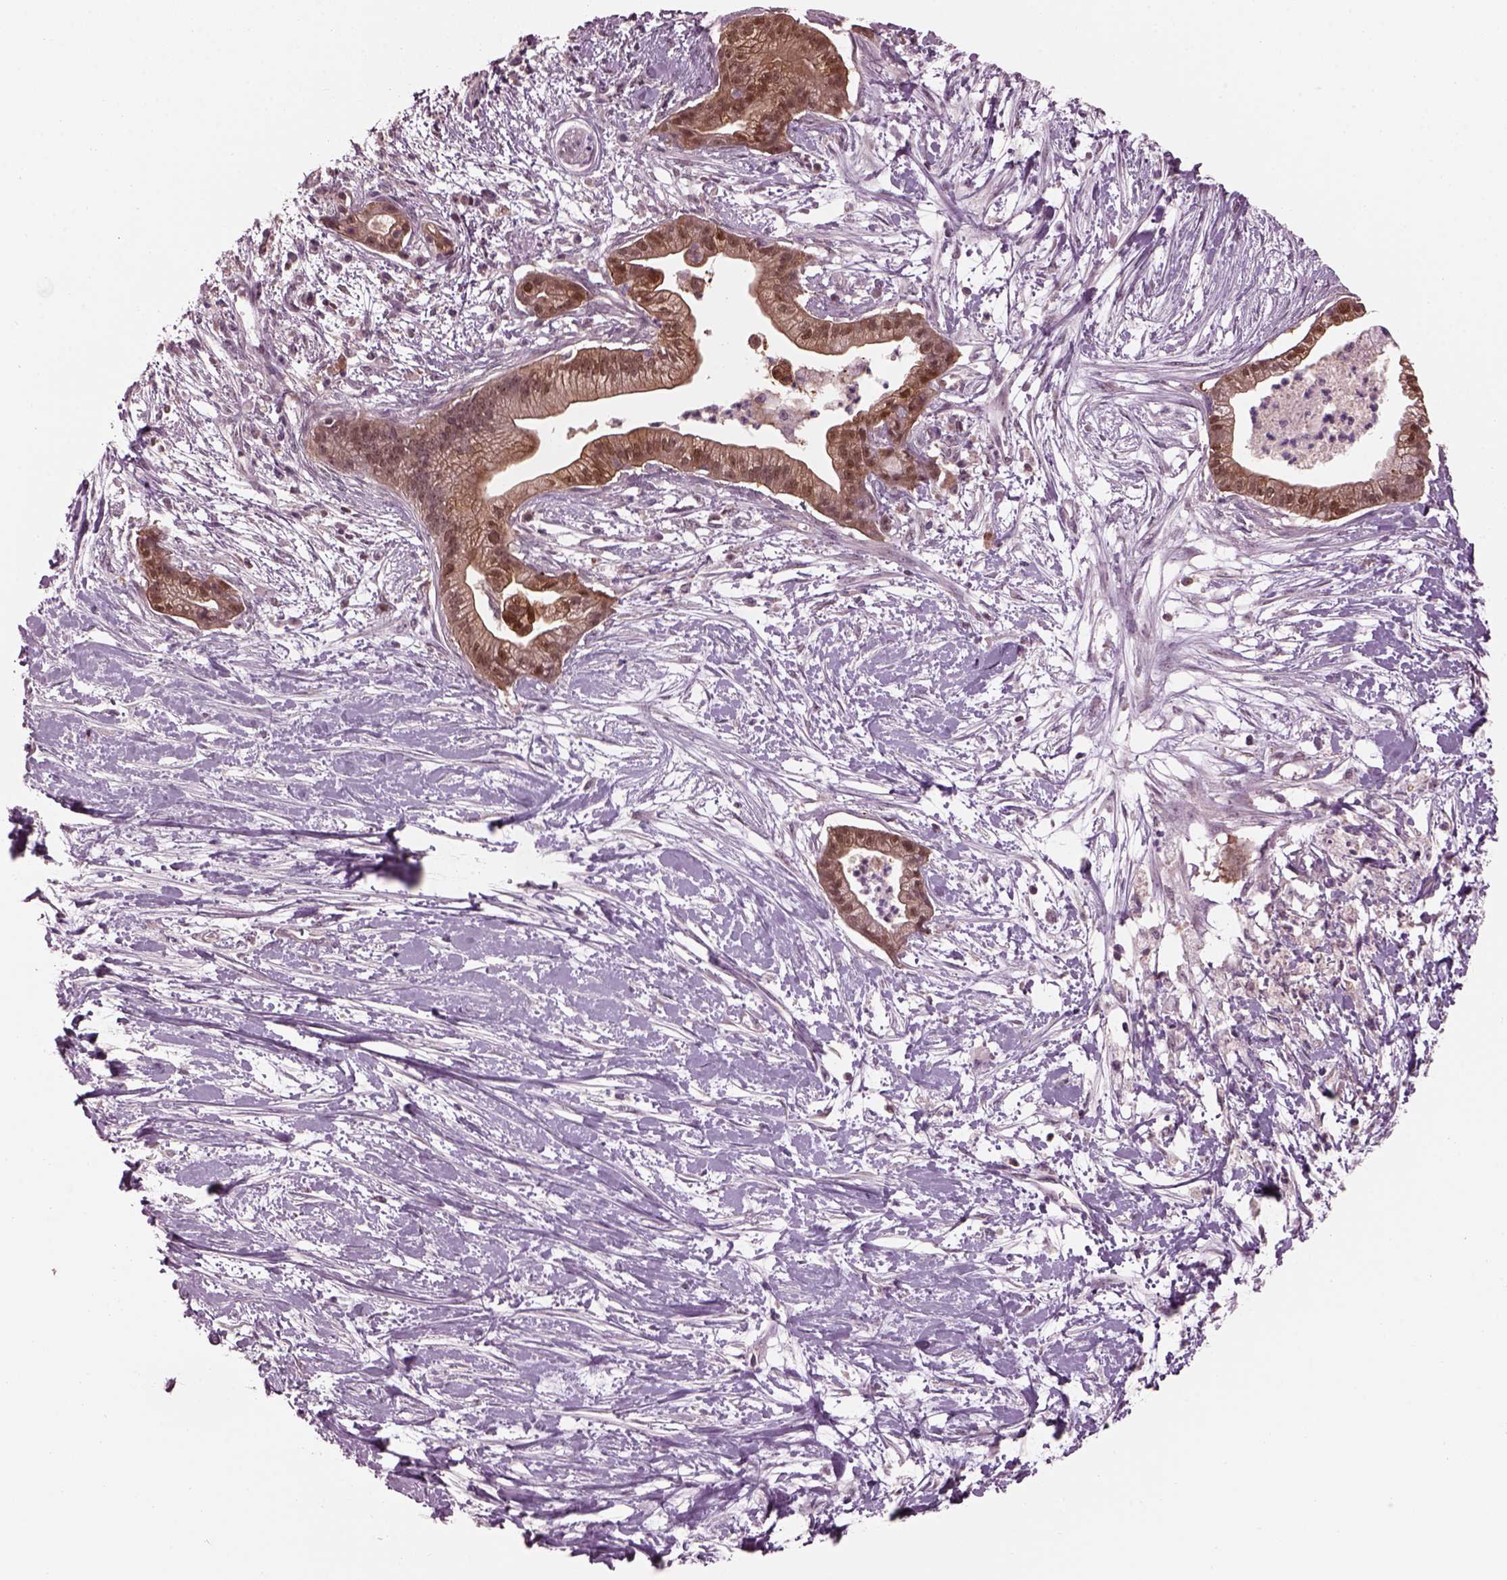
{"staining": {"intensity": "moderate", "quantity": ">75%", "location": "cytoplasmic/membranous,nuclear"}, "tissue": "pancreatic cancer", "cell_type": "Tumor cells", "image_type": "cancer", "snomed": [{"axis": "morphology", "description": "Normal tissue, NOS"}, {"axis": "morphology", "description": "Adenocarcinoma, NOS"}, {"axis": "topography", "description": "Lymph node"}, {"axis": "topography", "description": "Pancreas"}], "caption": "Immunohistochemical staining of human pancreatic cancer (adenocarcinoma) displays medium levels of moderate cytoplasmic/membranous and nuclear protein positivity in approximately >75% of tumor cells. The protein is shown in brown color, while the nuclei are stained blue.", "gene": "SRI", "patient": {"sex": "female", "age": 58}}